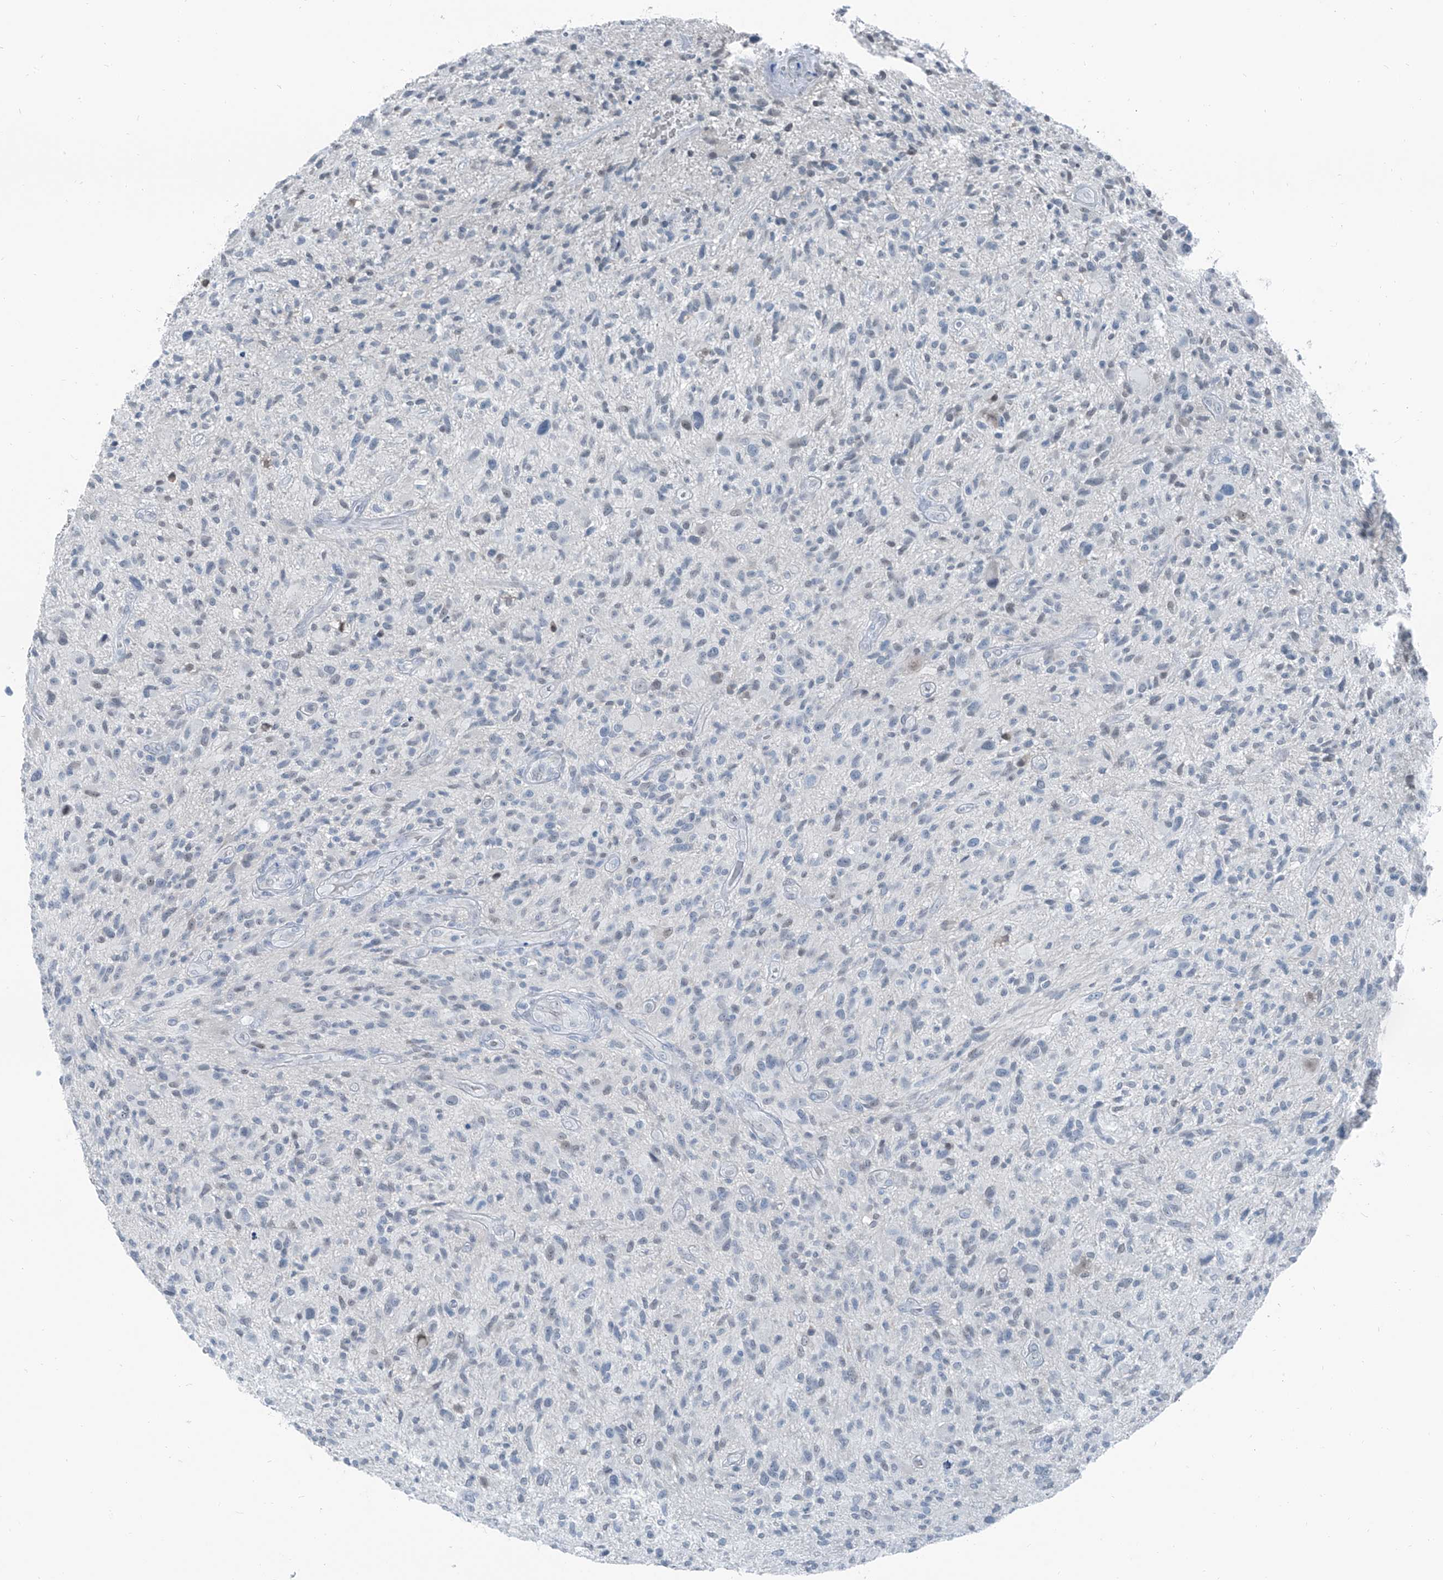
{"staining": {"intensity": "negative", "quantity": "none", "location": "none"}, "tissue": "glioma", "cell_type": "Tumor cells", "image_type": "cancer", "snomed": [{"axis": "morphology", "description": "Glioma, malignant, High grade"}, {"axis": "topography", "description": "Brain"}], "caption": "This is an IHC photomicrograph of human high-grade glioma (malignant). There is no expression in tumor cells.", "gene": "RGN", "patient": {"sex": "male", "age": 47}}